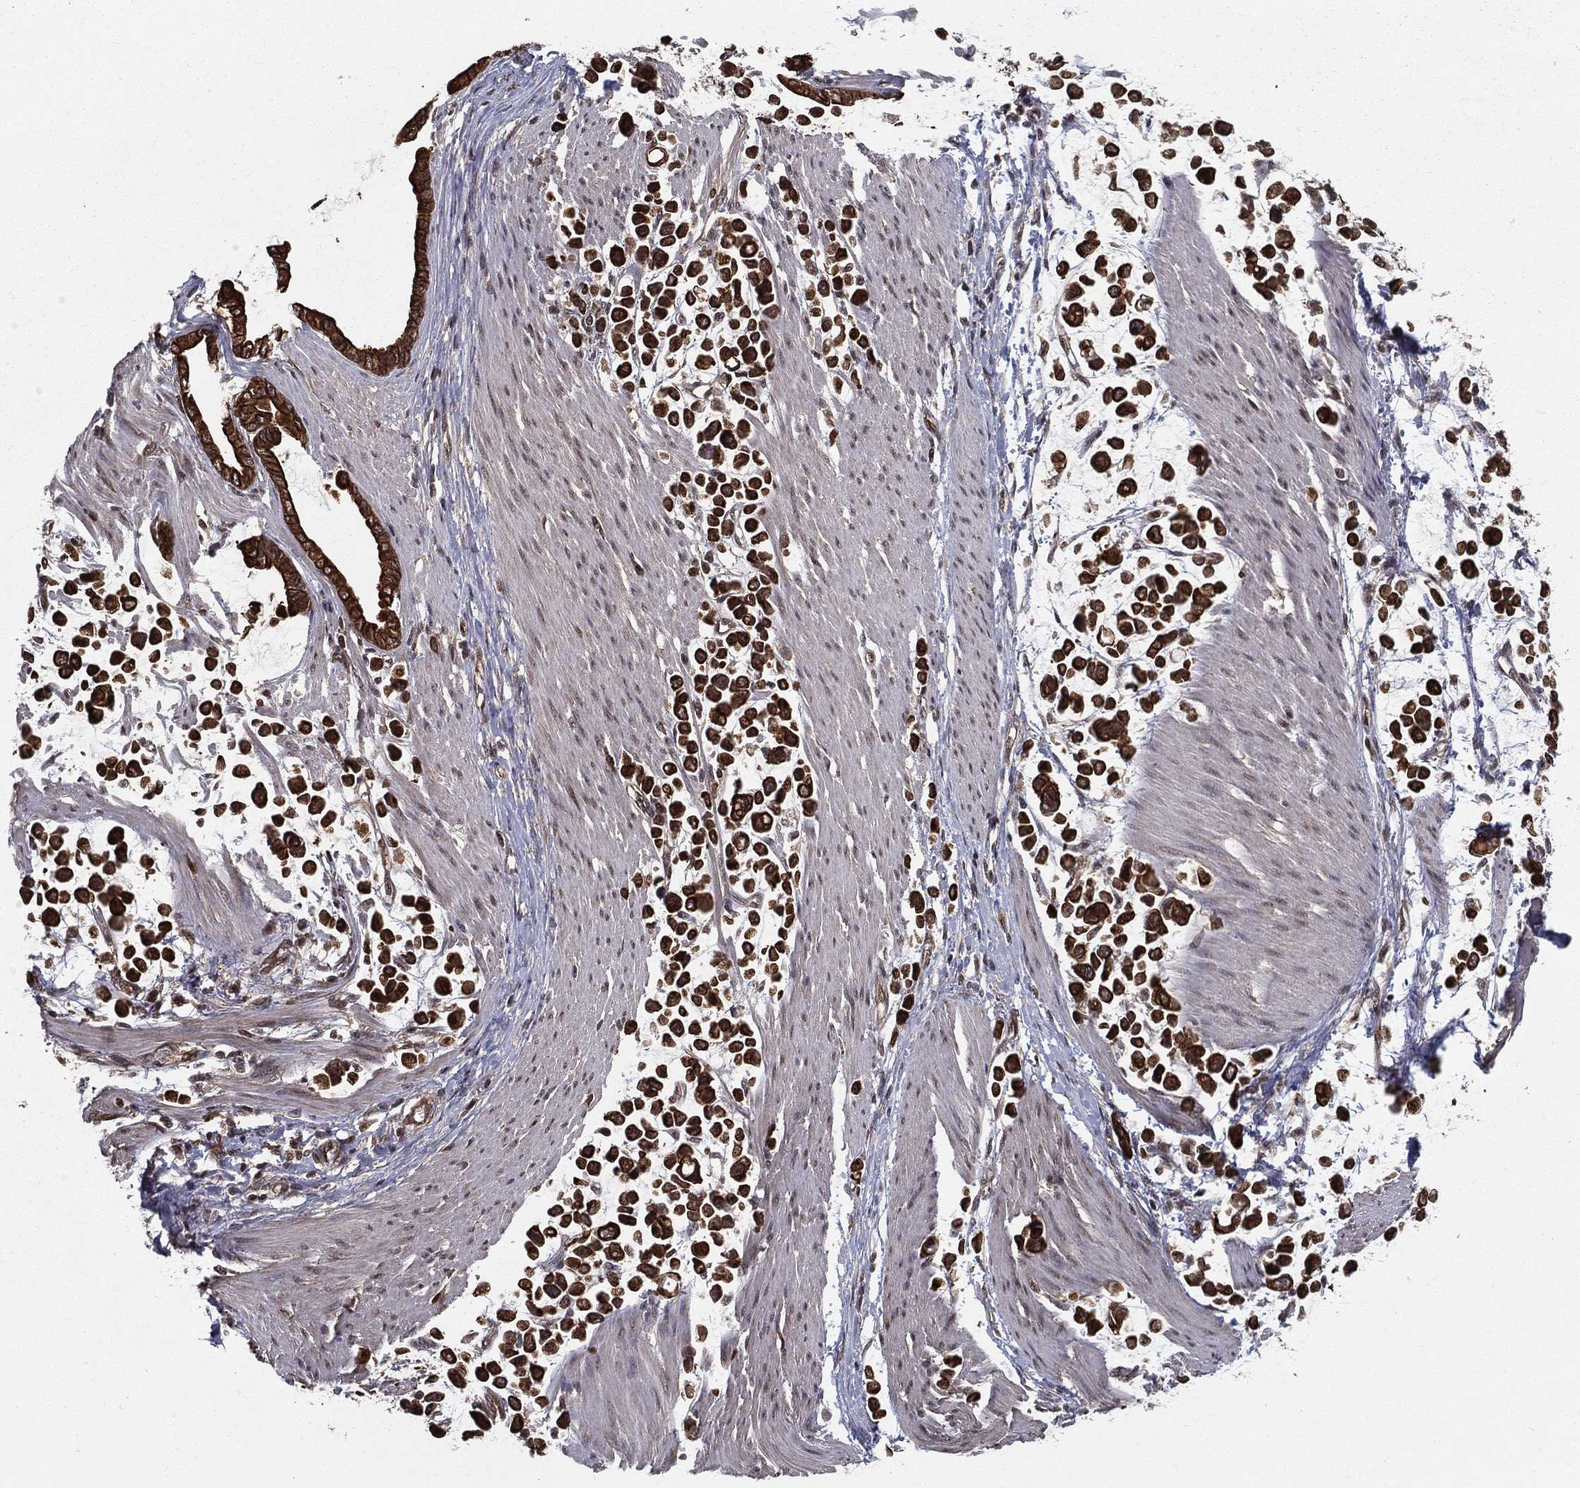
{"staining": {"intensity": "strong", "quantity": ">75%", "location": "cytoplasmic/membranous"}, "tissue": "stomach cancer", "cell_type": "Tumor cells", "image_type": "cancer", "snomed": [{"axis": "morphology", "description": "Adenocarcinoma, NOS"}, {"axis": "topography", "description": "Stomach"}], "caption": "Protein staining of stomach adenocarcinoma tissue reveals strong cytoplasmic/membranous staining in approximately >75% of tumor cells. (DAB IHC with brightfield microscopy, high magnification).", "gene": "SLC6A6", "patient": {"sex": "male", "age": 82}}